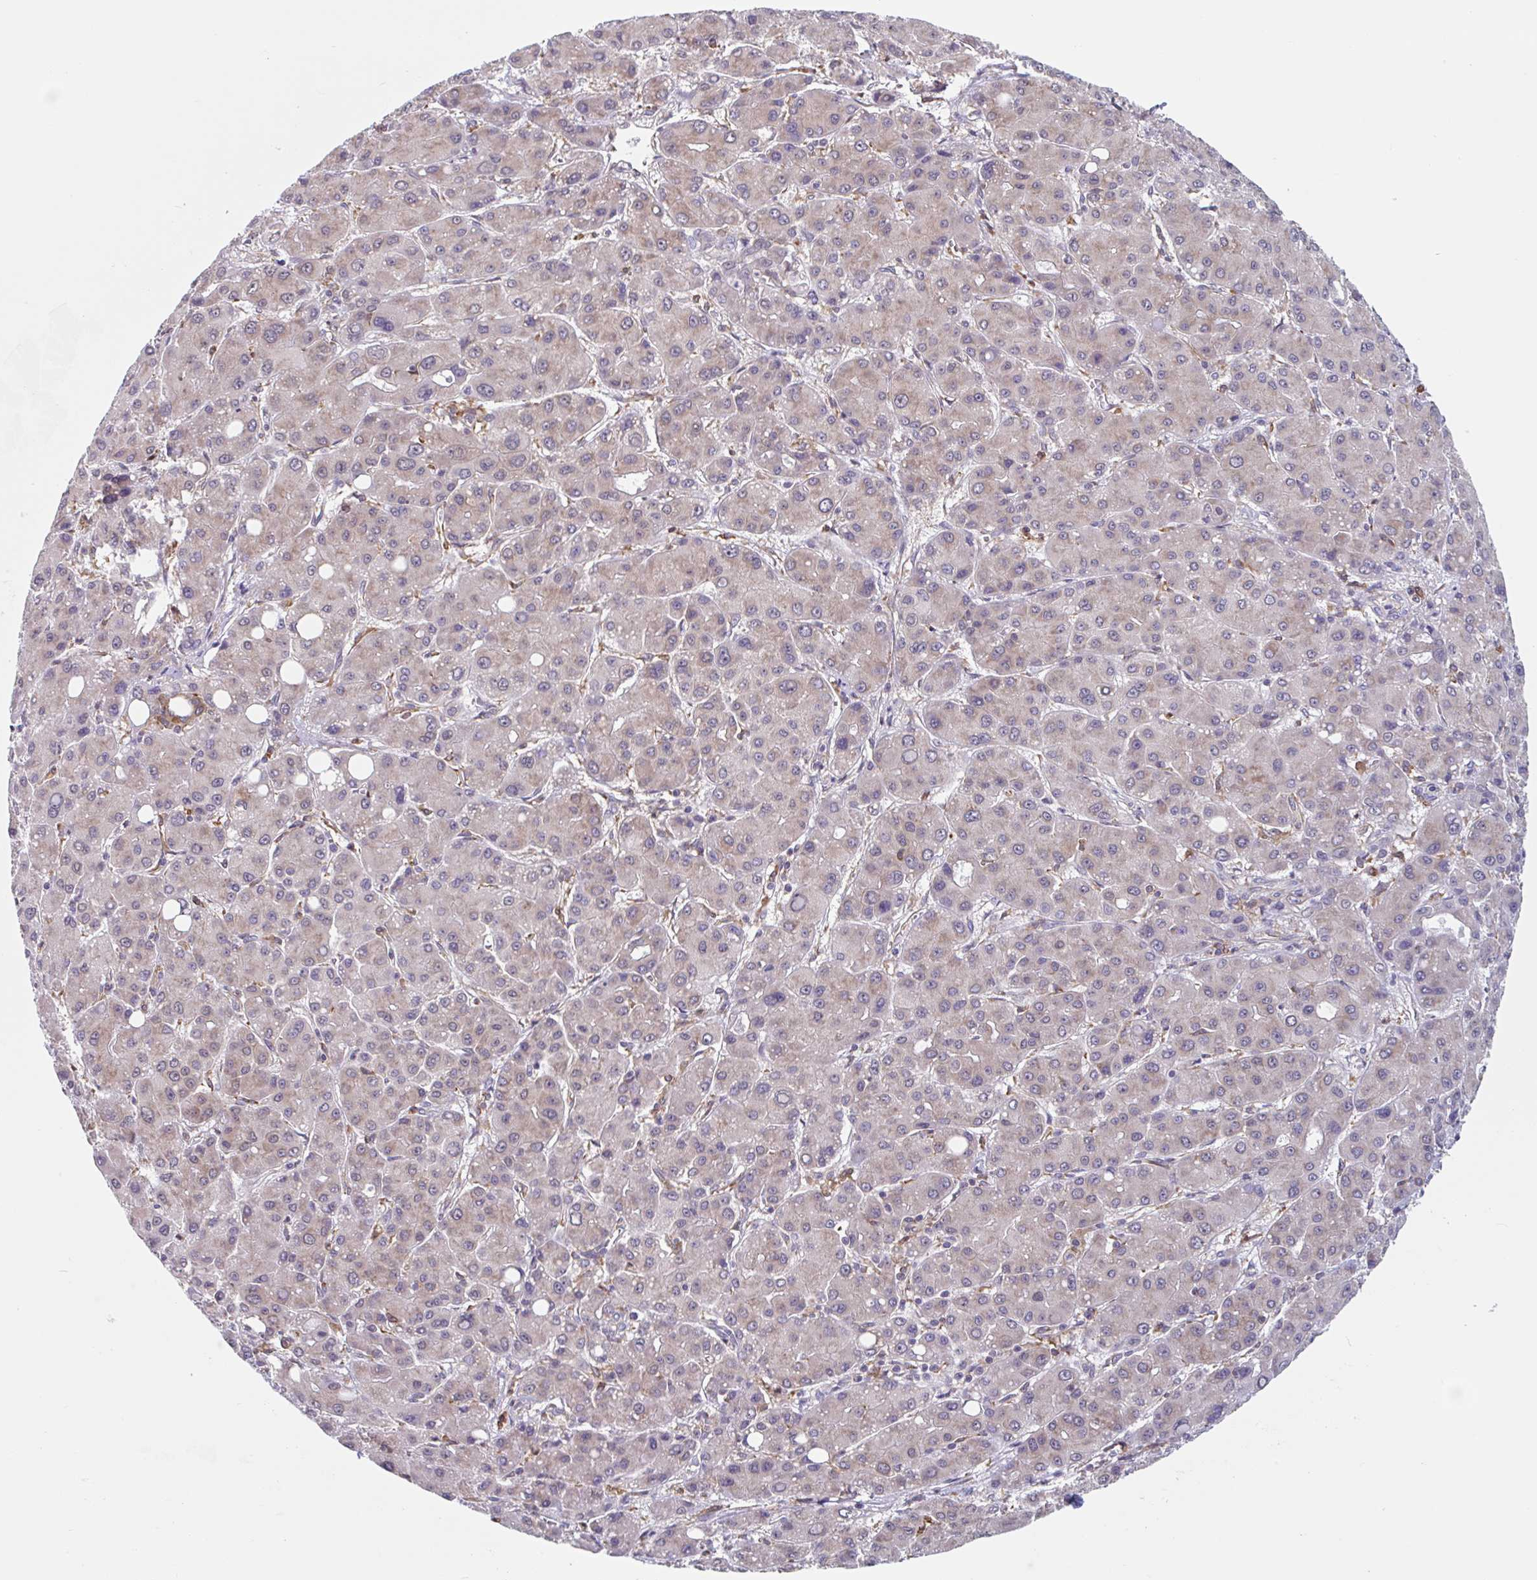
{"staining": {"intensity": "weak", "quantity": "25%-75%", "location": "cytoplasmic/membranous"}, "tissue": "liver cancer", "cell_type": "Tumor cells", "image_type": "cancer", "snomed": [{"axis": "morphology", "description": "Carcinoma, Hepatocellular, NOS"}, {"axis": "topography", "description": "Liver"}], "caption": "An immunohistochemistry histopathology image of neoplastic tissue is shown. Protein staining in brown labels weak cytoplasmic/membranous positivity in hepatocellular carcinoma (liver) within tumor cells. (Brightfield microscopy of DAB IHC at high magnification).", "gene": "SNX8", "patient": {"sex": "male", "age": 55}}